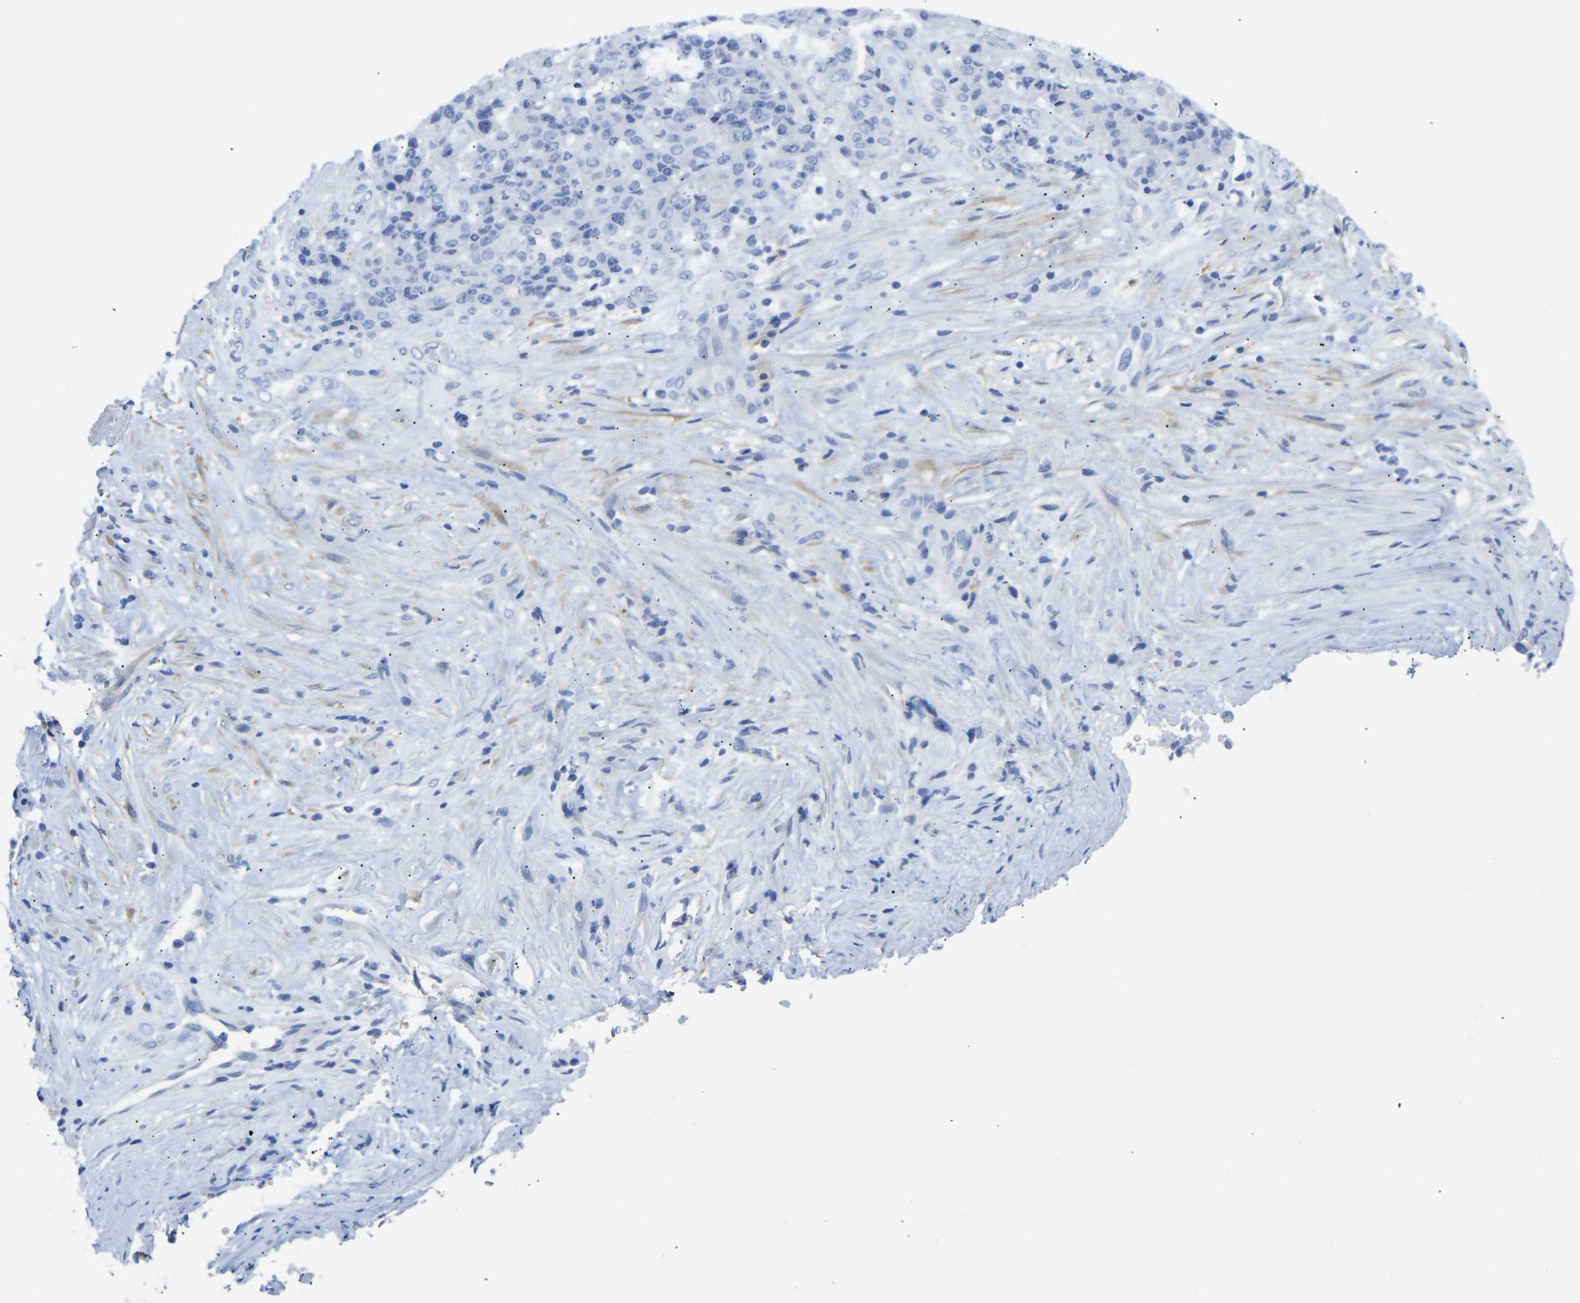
{"staining": {"intensity": "negative", "quantity": "none", "location": "none"}, "tissue": "stomach cancer", "cell_type": "Tumor cells", "image_type": "cancer", "snomed": [{"axis": "morphology", "description": "Adenocarcinoma, NOS"}, {"axis": "topography", "description": "Stomach"}], "caption": "IHC of human stomach adenocarcinoma displays no expression in tumor cells. (DAB immunohistochemistry (IHC) visualized using brightfield microscopy, high magnification).", "gene": "AMPH", "patient": {"sex": "female", "age": 73}}